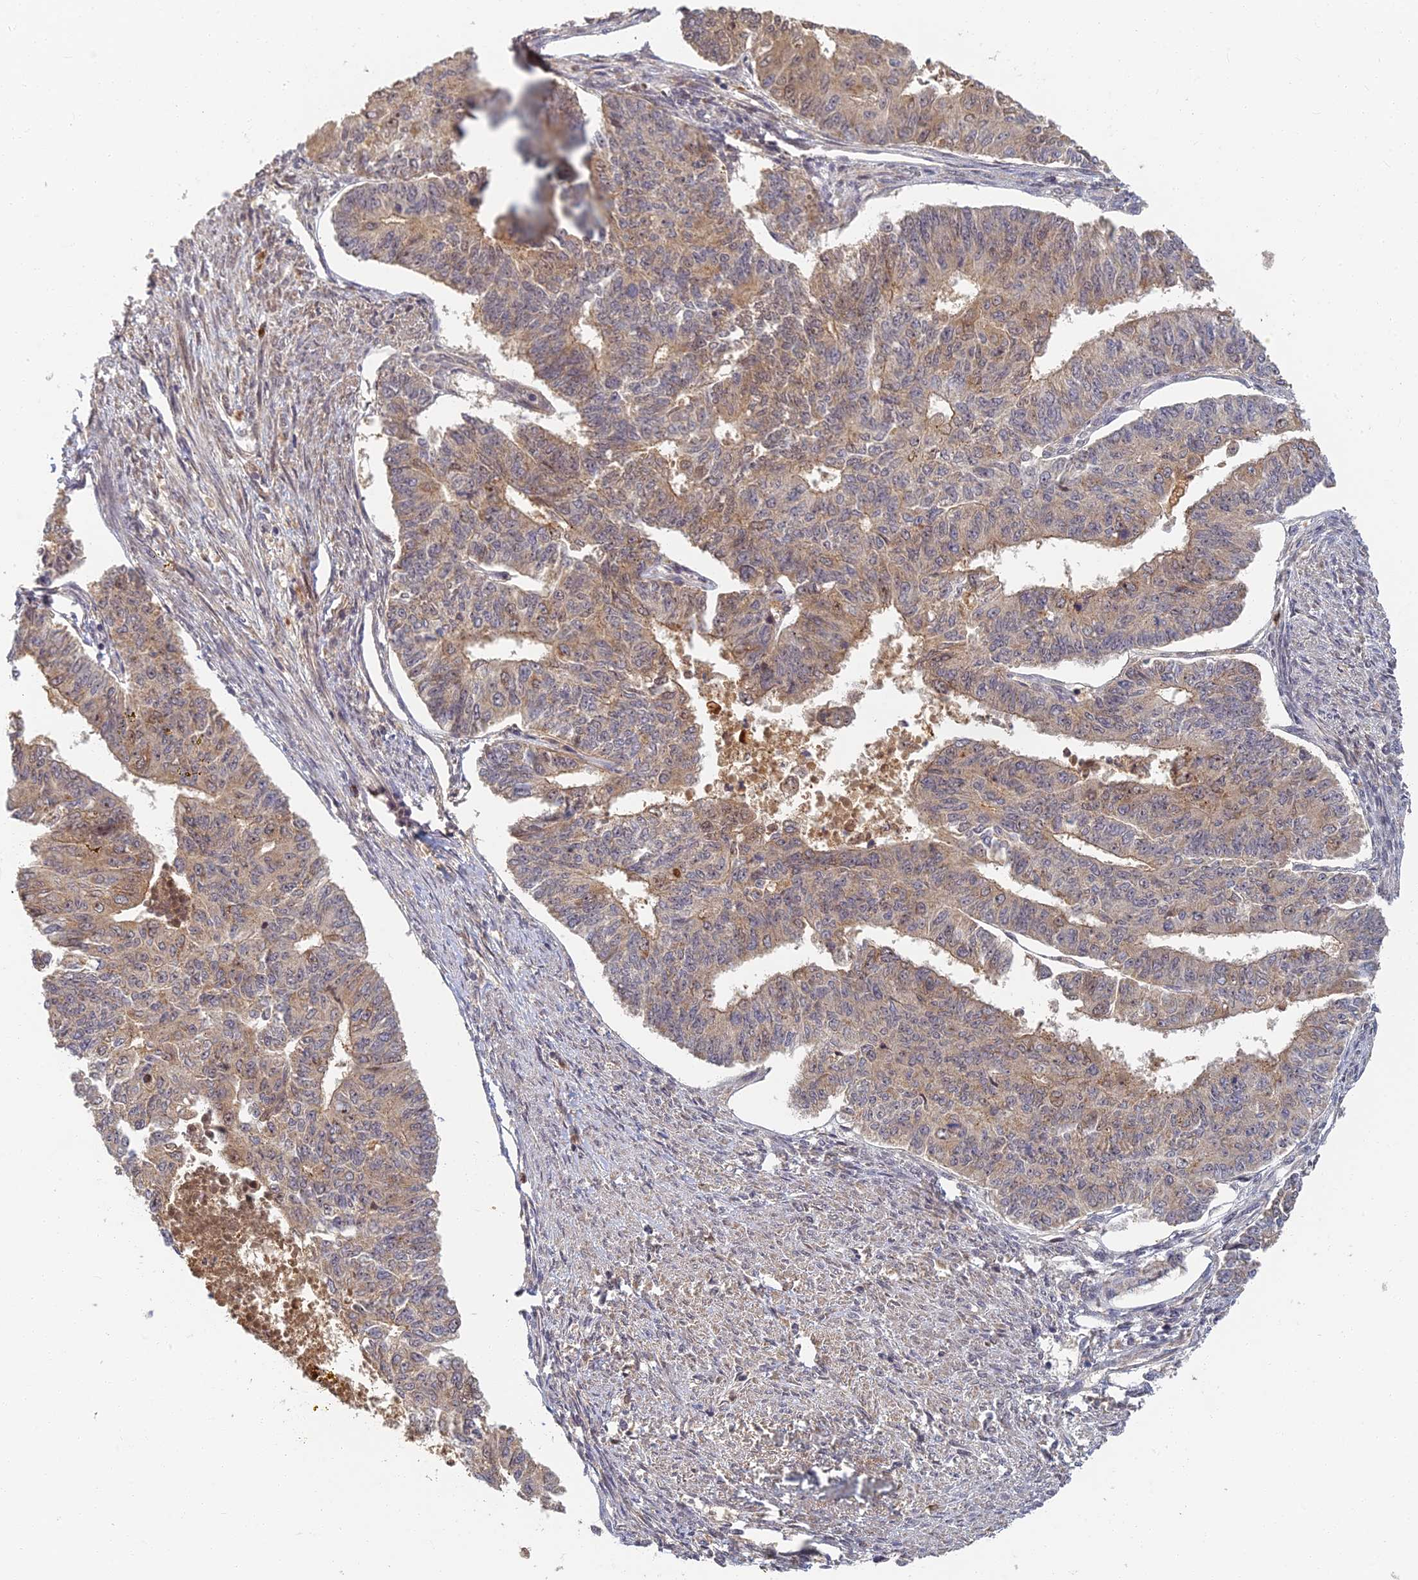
{"staining": {"intensity": "weak", "quantity": "25%-75%", "location": "cytoplasmic/membranous"}, "tissue": "endometrial cancer", "cell_type": "Tumor cells", "image_type": "cancer", "snomed": [{"axis": "morphology", "description": "Adenocarcinoma, NOS"}, {"axis": "topography", "description": "Endometrium"}], "caption": "Approximately 25%-75% of tumor cells in endometrial cancer (adenocarcinoma) reveal weak cytoplasmic/membranous protein positivity as visualized by brown immunohistochemical staining.", "gene": "RGL3", "patient": {"sex": "female", "age": 32}}